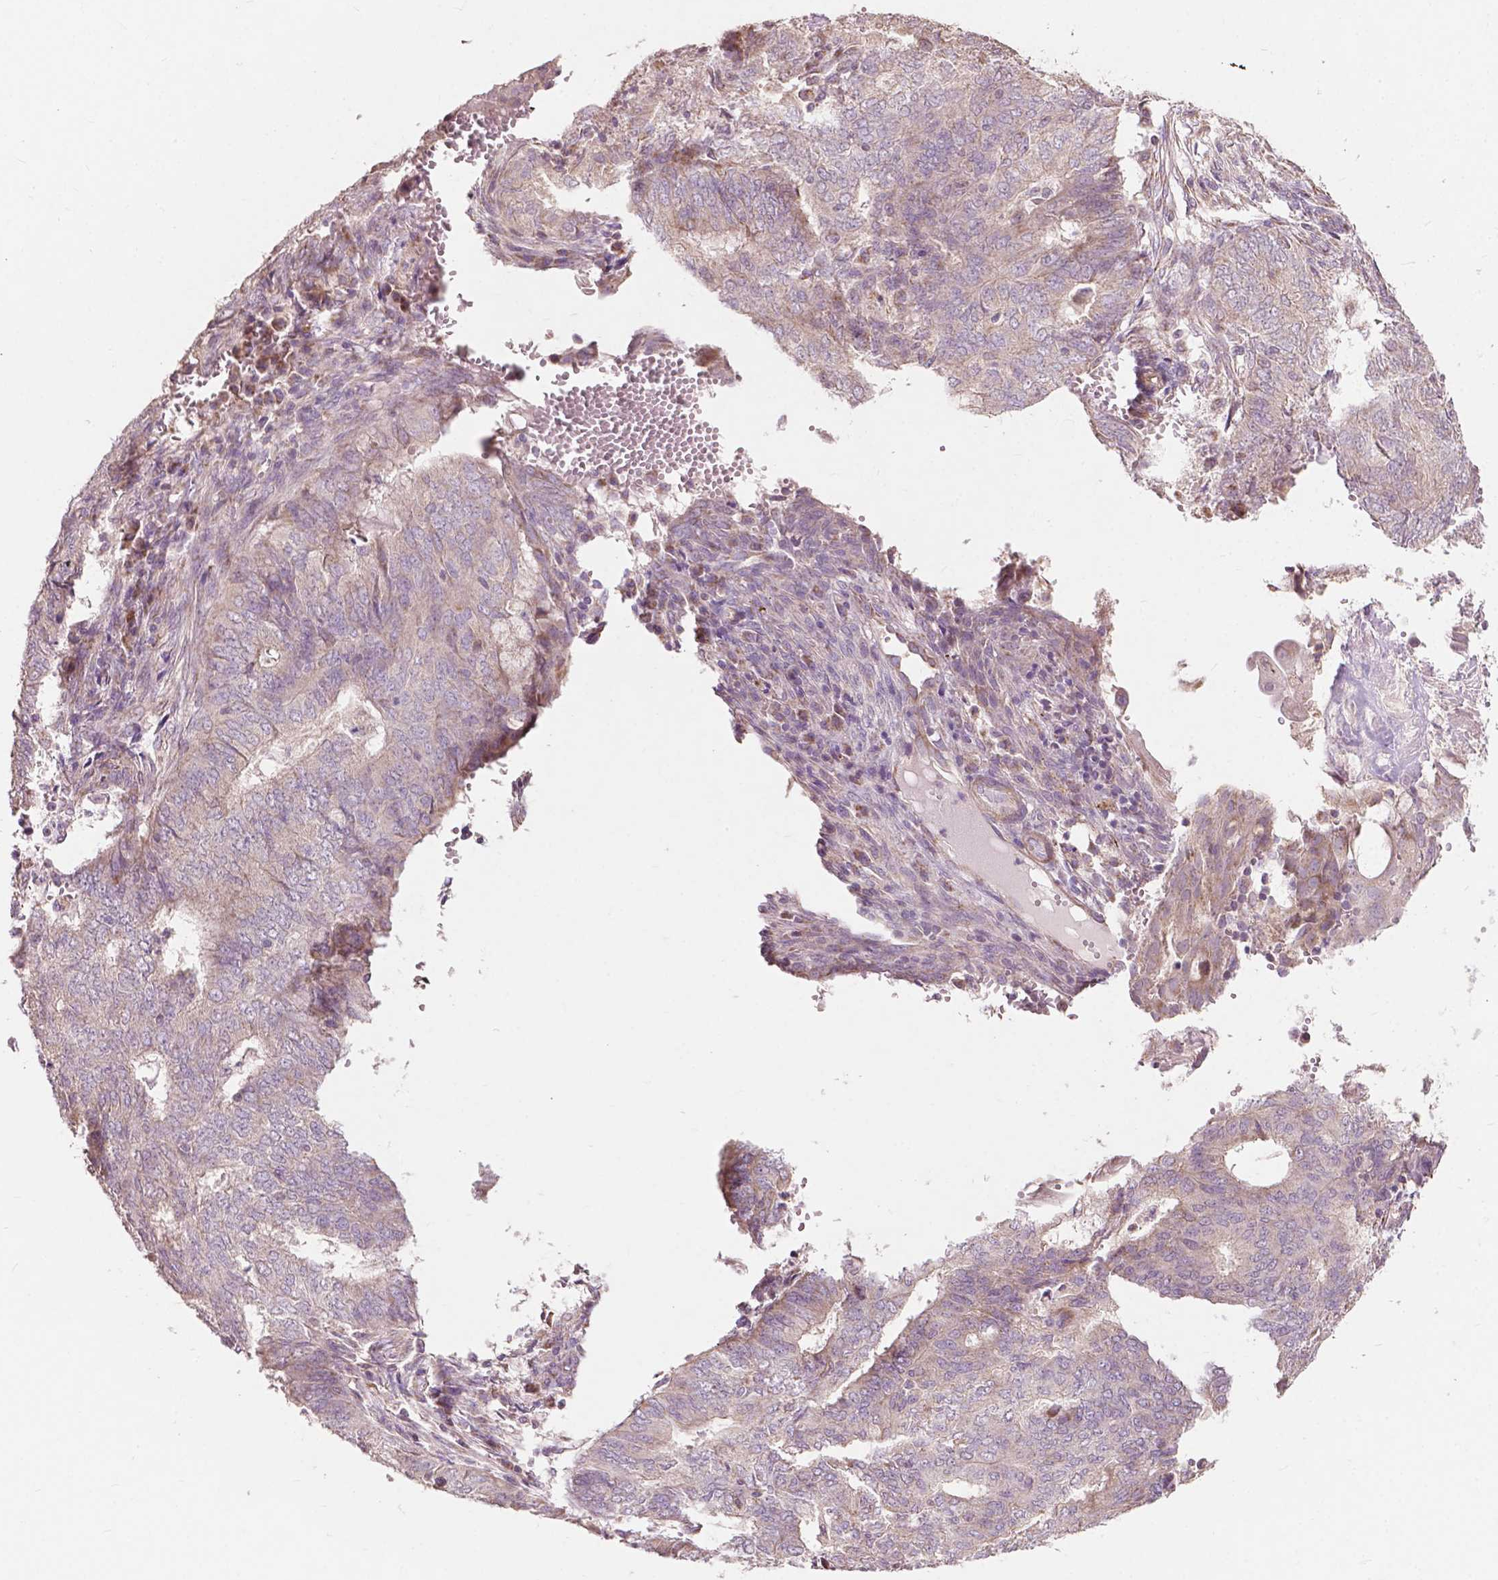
{"staining": {"intensity": "weak", "quantity": "<25%", "location": "cytoplasmic/membranous"}, "tissue": "endometrial cancer", "cell_type": "Tumor cells", "image_type": "cancer", "snomed": [{"axis": "morphology", "description": "Adenocarcinoma, NOS"}, {"axis": "topography", "description": "Endometrium"}], "caption": "Tumor cells show no significant positivity in adenocarcinoma (endometrial). Brightfield microscopy of immunohistochemistry stained with DAB (brown) and hematoxylin (blue), captured at high magnification.", "gene": "NDUFA10", "patient": {"sex": "female", "age": 62}}